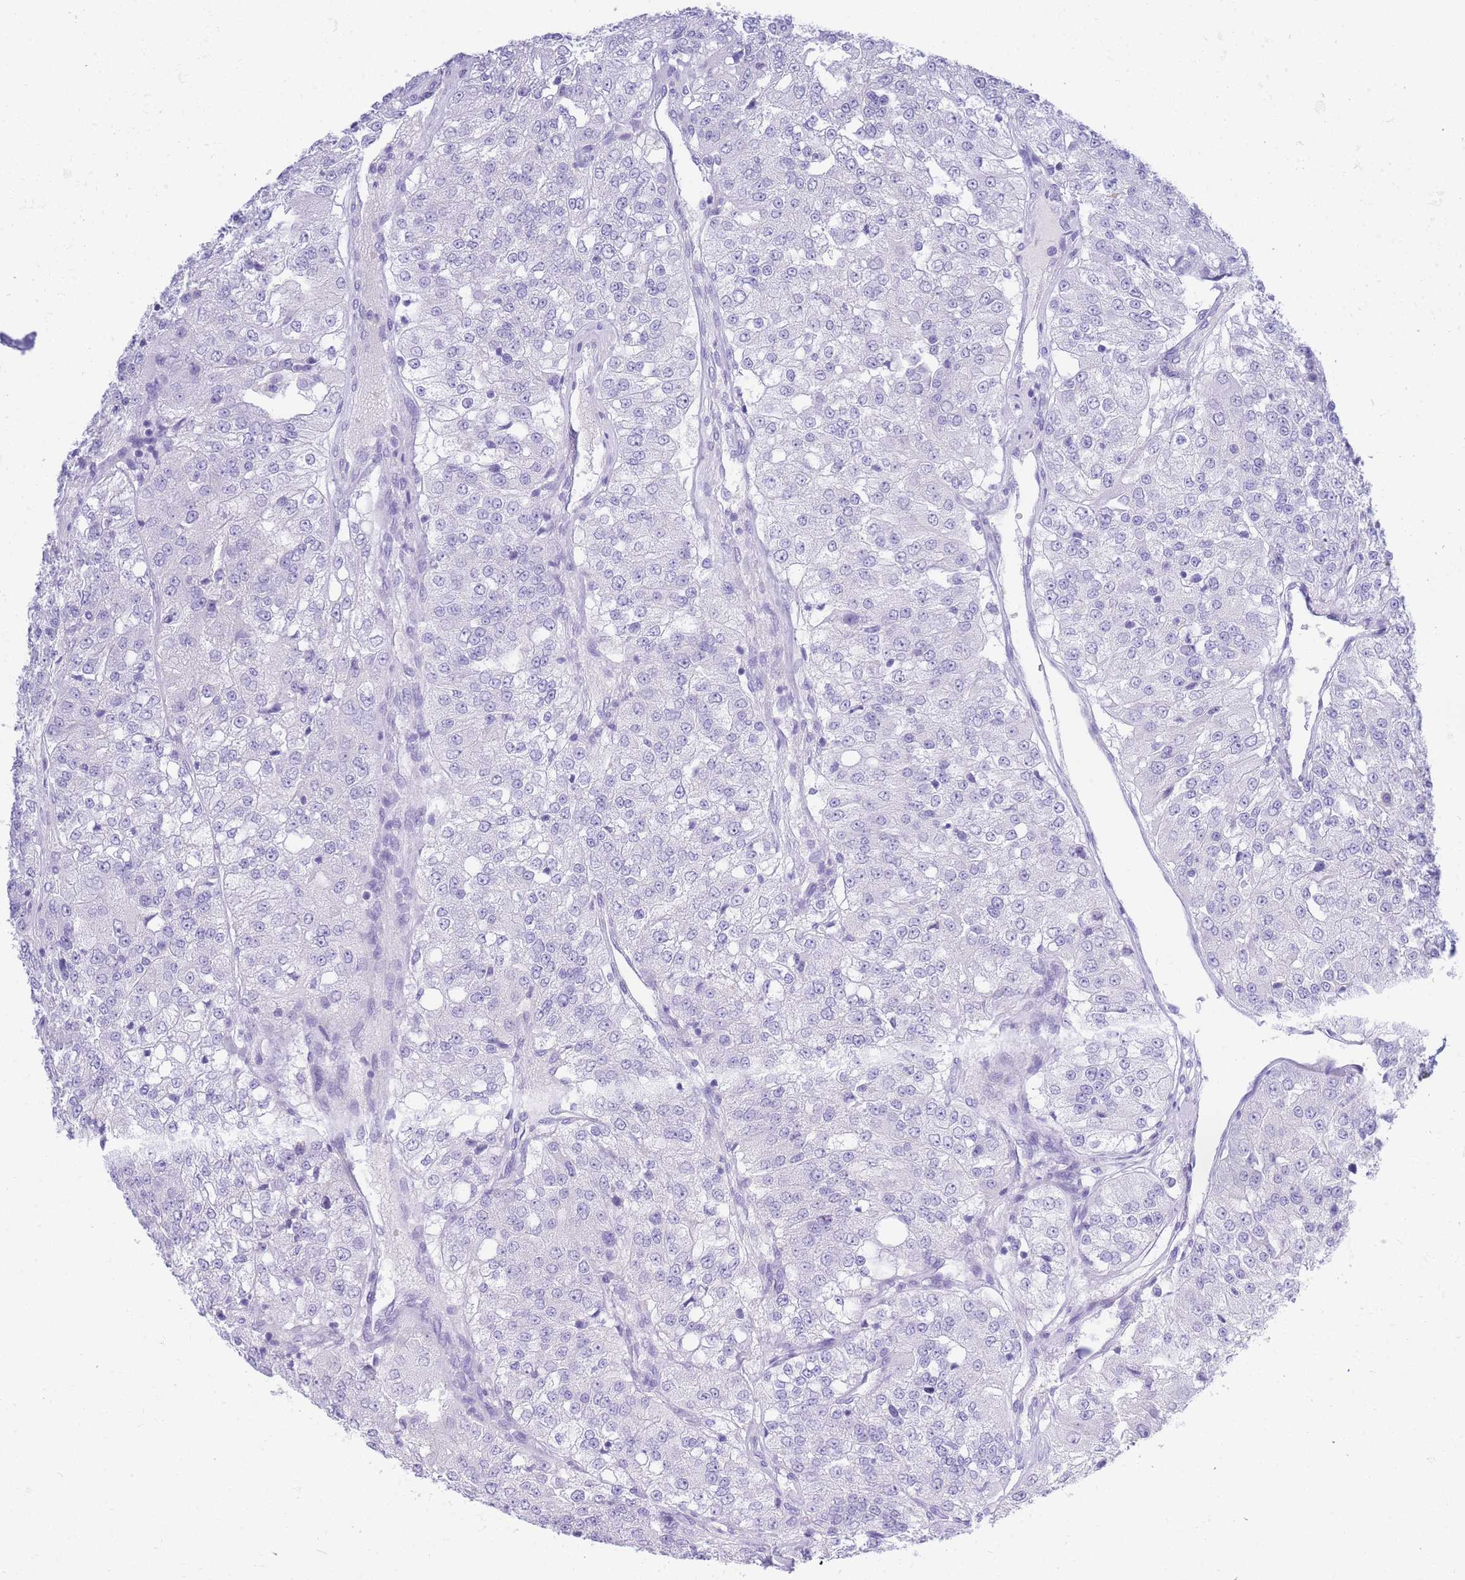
{"staining": {"intensity": "negative", "quantity": "none", "location": "none"}, "tissue": "renal cancer", "cell_type": "Tumor cells", "image_type": "cancer", "snomed": [{"axis": "morphology", "description": "Adenocarcinoma, NOS"}, {"axis": "topography", "description": "Kidney"}], "caption": "IHC image of neoplastic tissue: renal cancer stained with DAB (3,3'-diaminobenzidine) exhibits no significant protein staining in tumor cells.", "gene": "ZFP62", "patient": {"sex": "female", "age": 63}}